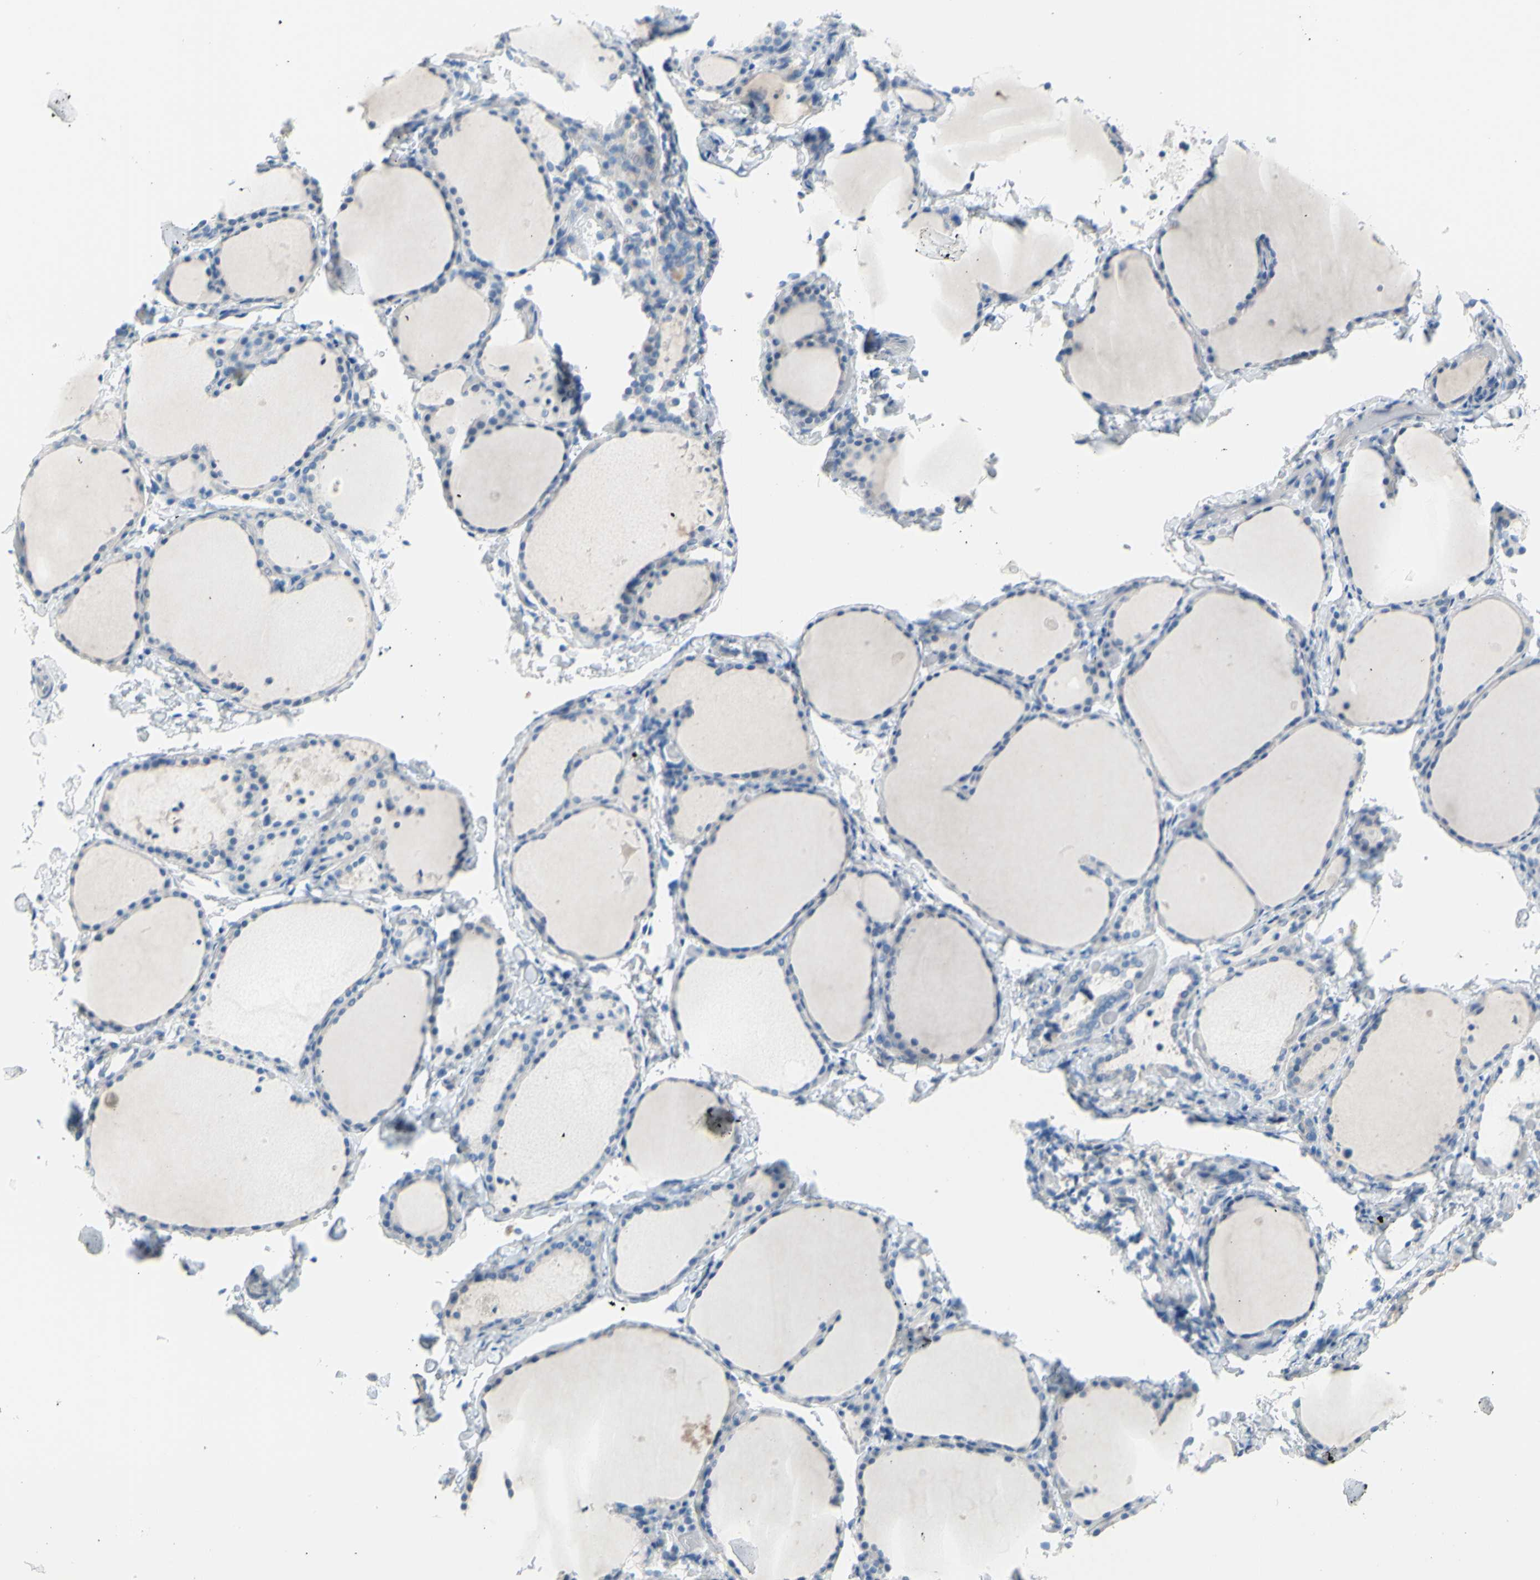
{"staining": {"intensity": "weak", "quantity": "<25%", "location": "cytoplasmic/membranous"}, "tissue": "thyroid gland", "cell_type": "Glandular cells", "image_type": "normal", "snomed": [{"axis": "morphology", "description": "Normal tissue, NOS"}, {"axis": "morphology", "description": "Papillary adenocarcinoma, NOS"}, {"axis": "topography", "description": "Thyroid gland"}], "caption": "Image shows no protein staining in glandular cells of benign thyroid gland. (Stains: DAB (3,3'-diaminobenzidine) IHC with hematoxylin counter stain, Microscopy: brightfield microscopy at high magnification).", "gene": "SLC1A2", "patient": {"sex": "female", "age": 30}}